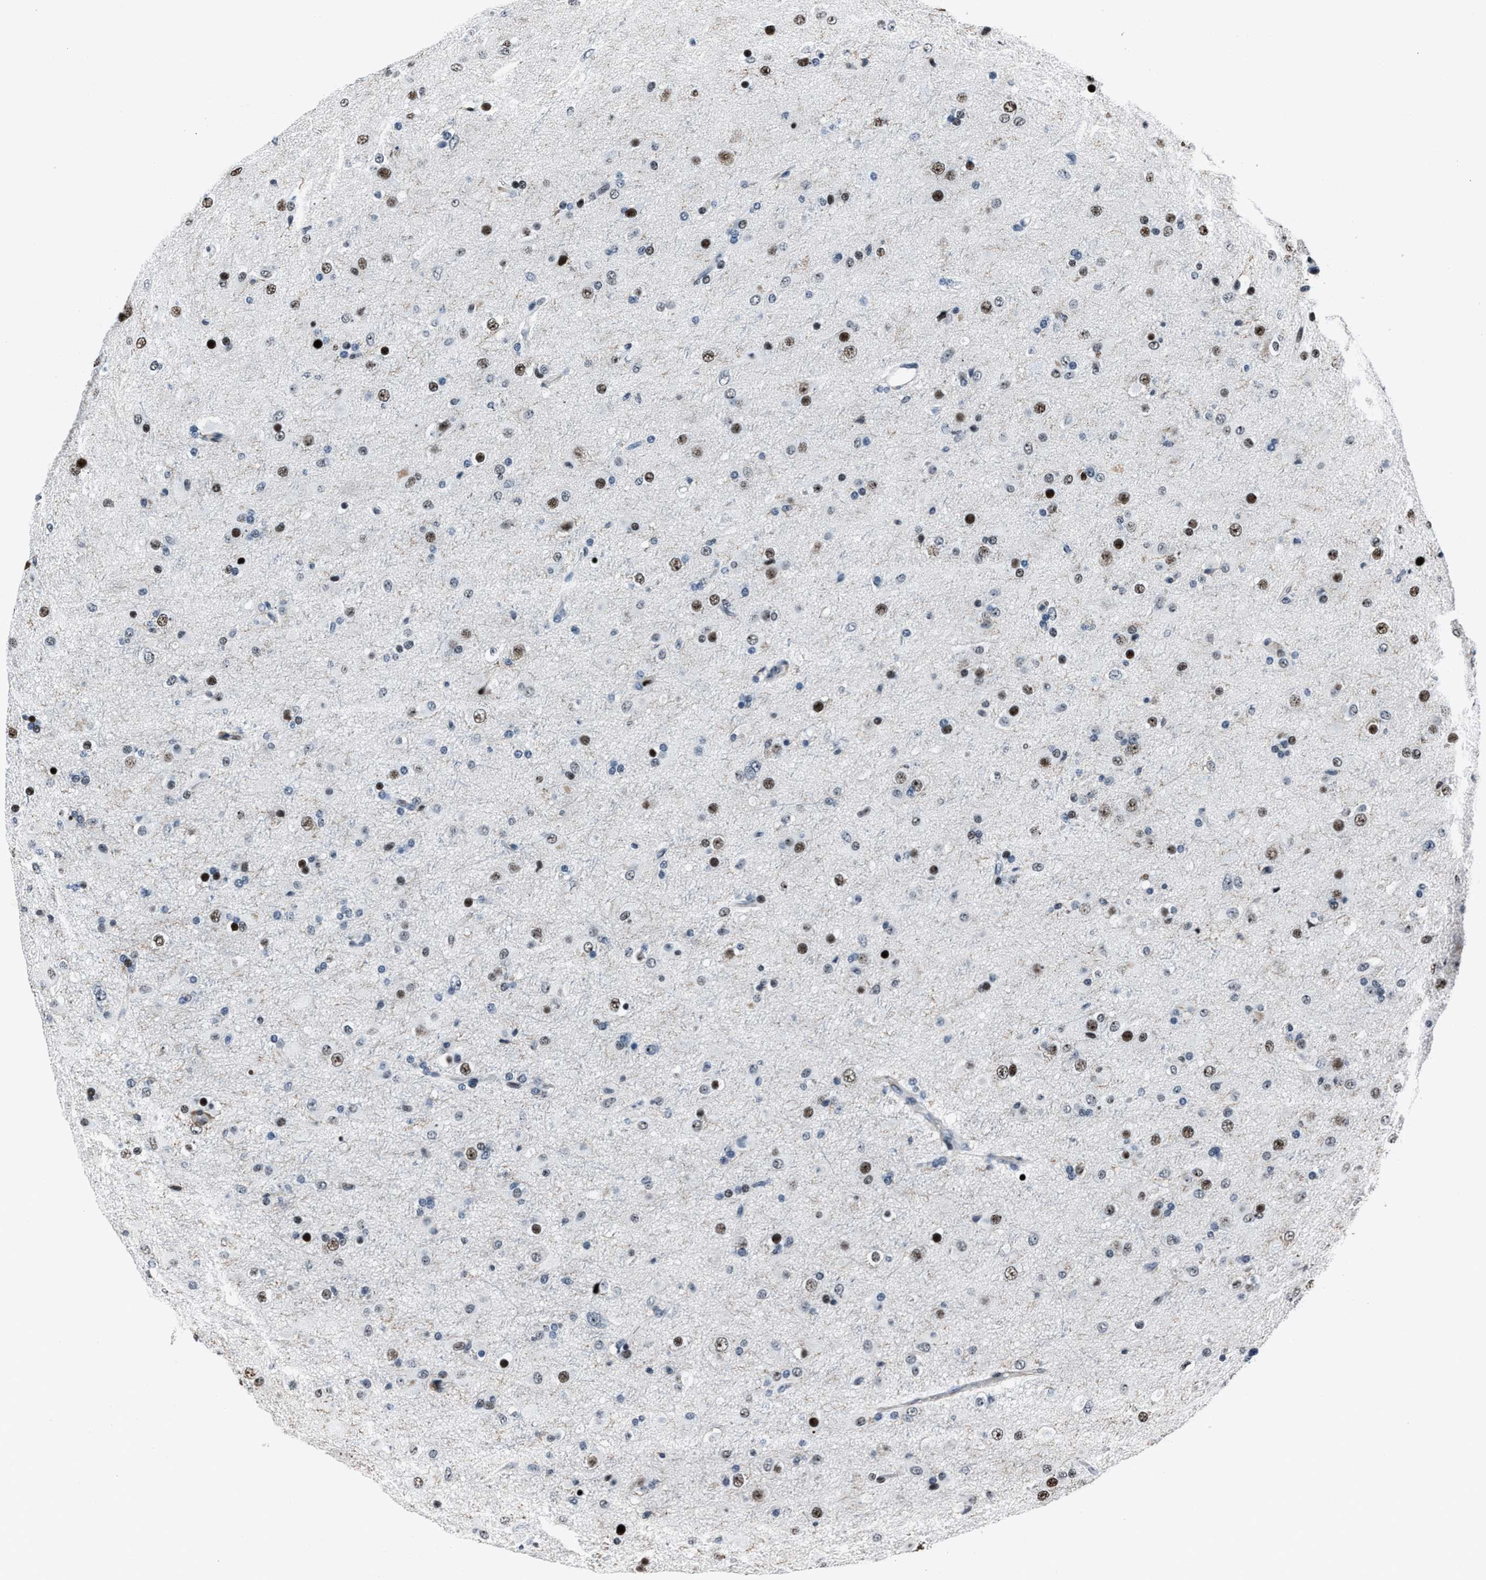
{"staining": {"intensity": "moderate", "quantity": "25%-75%", "location": "nuclear"}, "tissue": "glioma", "cell_type": "Tumor cells", "image_type": "cancer", "snomed": [{"axis": "morphology", "description": "Glioma, malignant, Low grade"}, {"axis": "topography", "description": "Brain"}], "caption": "Immunohistochemistry photomicrograph of neoplastic tissue: human glioma stained using immunohistochemistry displays medium levels of moderate protein expression localized specifically in the nuclear of tumor cells, appearing as a nuclear brown color.", "gene": "PPIE", "patient": {"sex": "male", "age": 65}}